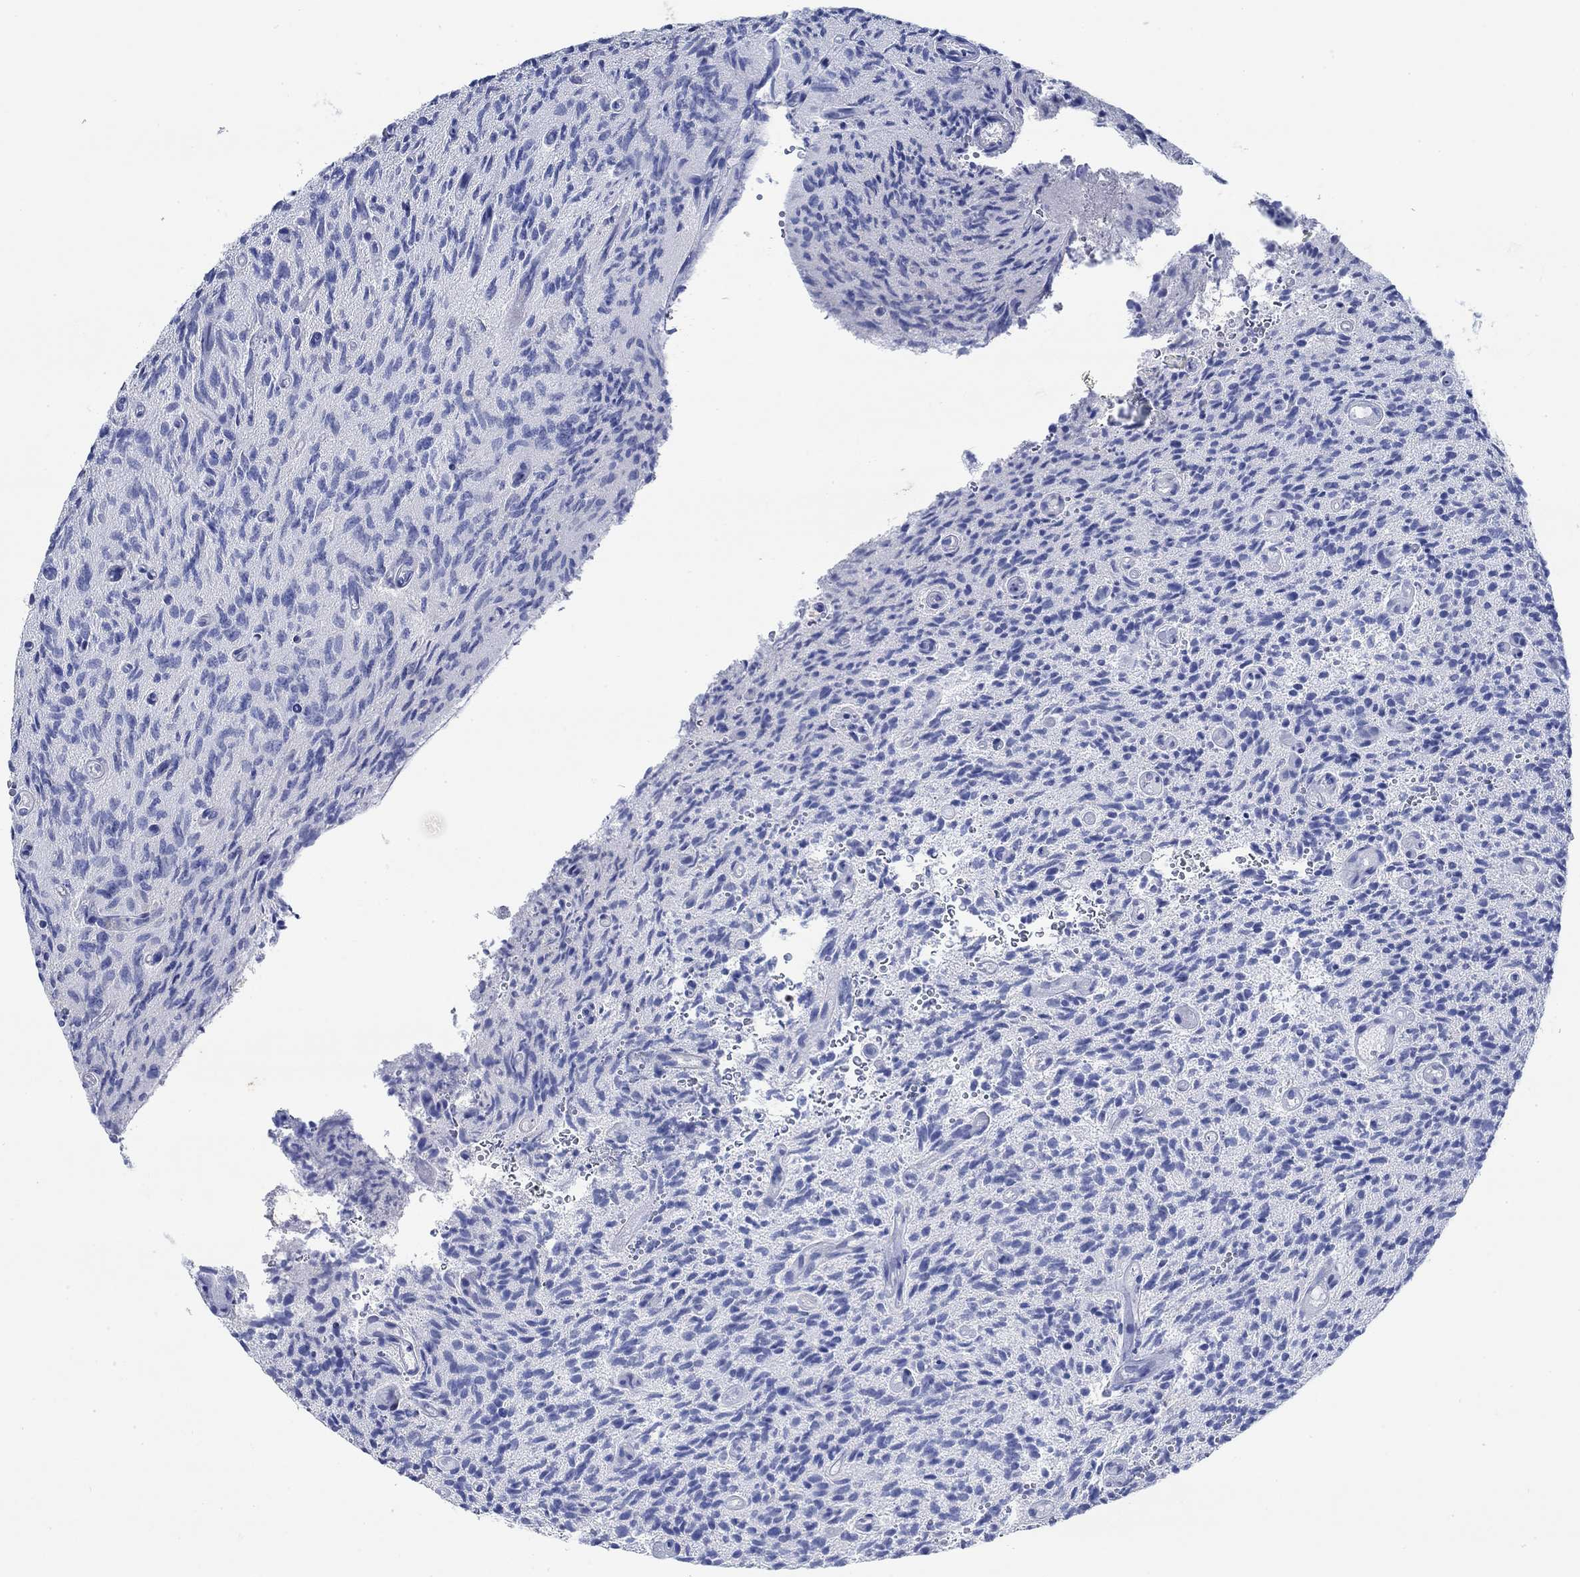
{"staining": {"intensity": "negative", "quantity": "none", "location": "none"}, "tissue": "glioma", "cell_type": "Tumor cells", "image_type": "cancer", "snomed": [{"axis": "morphology", "description": "Glioma, malignant, High grade"}, {"axis": "topography", "description": "Brain"}], "caption": "Tumor cells show no significant protein staining in glioma.", "gene": "PPP1R17", "patient": {"sex": "male", "age": 64}}